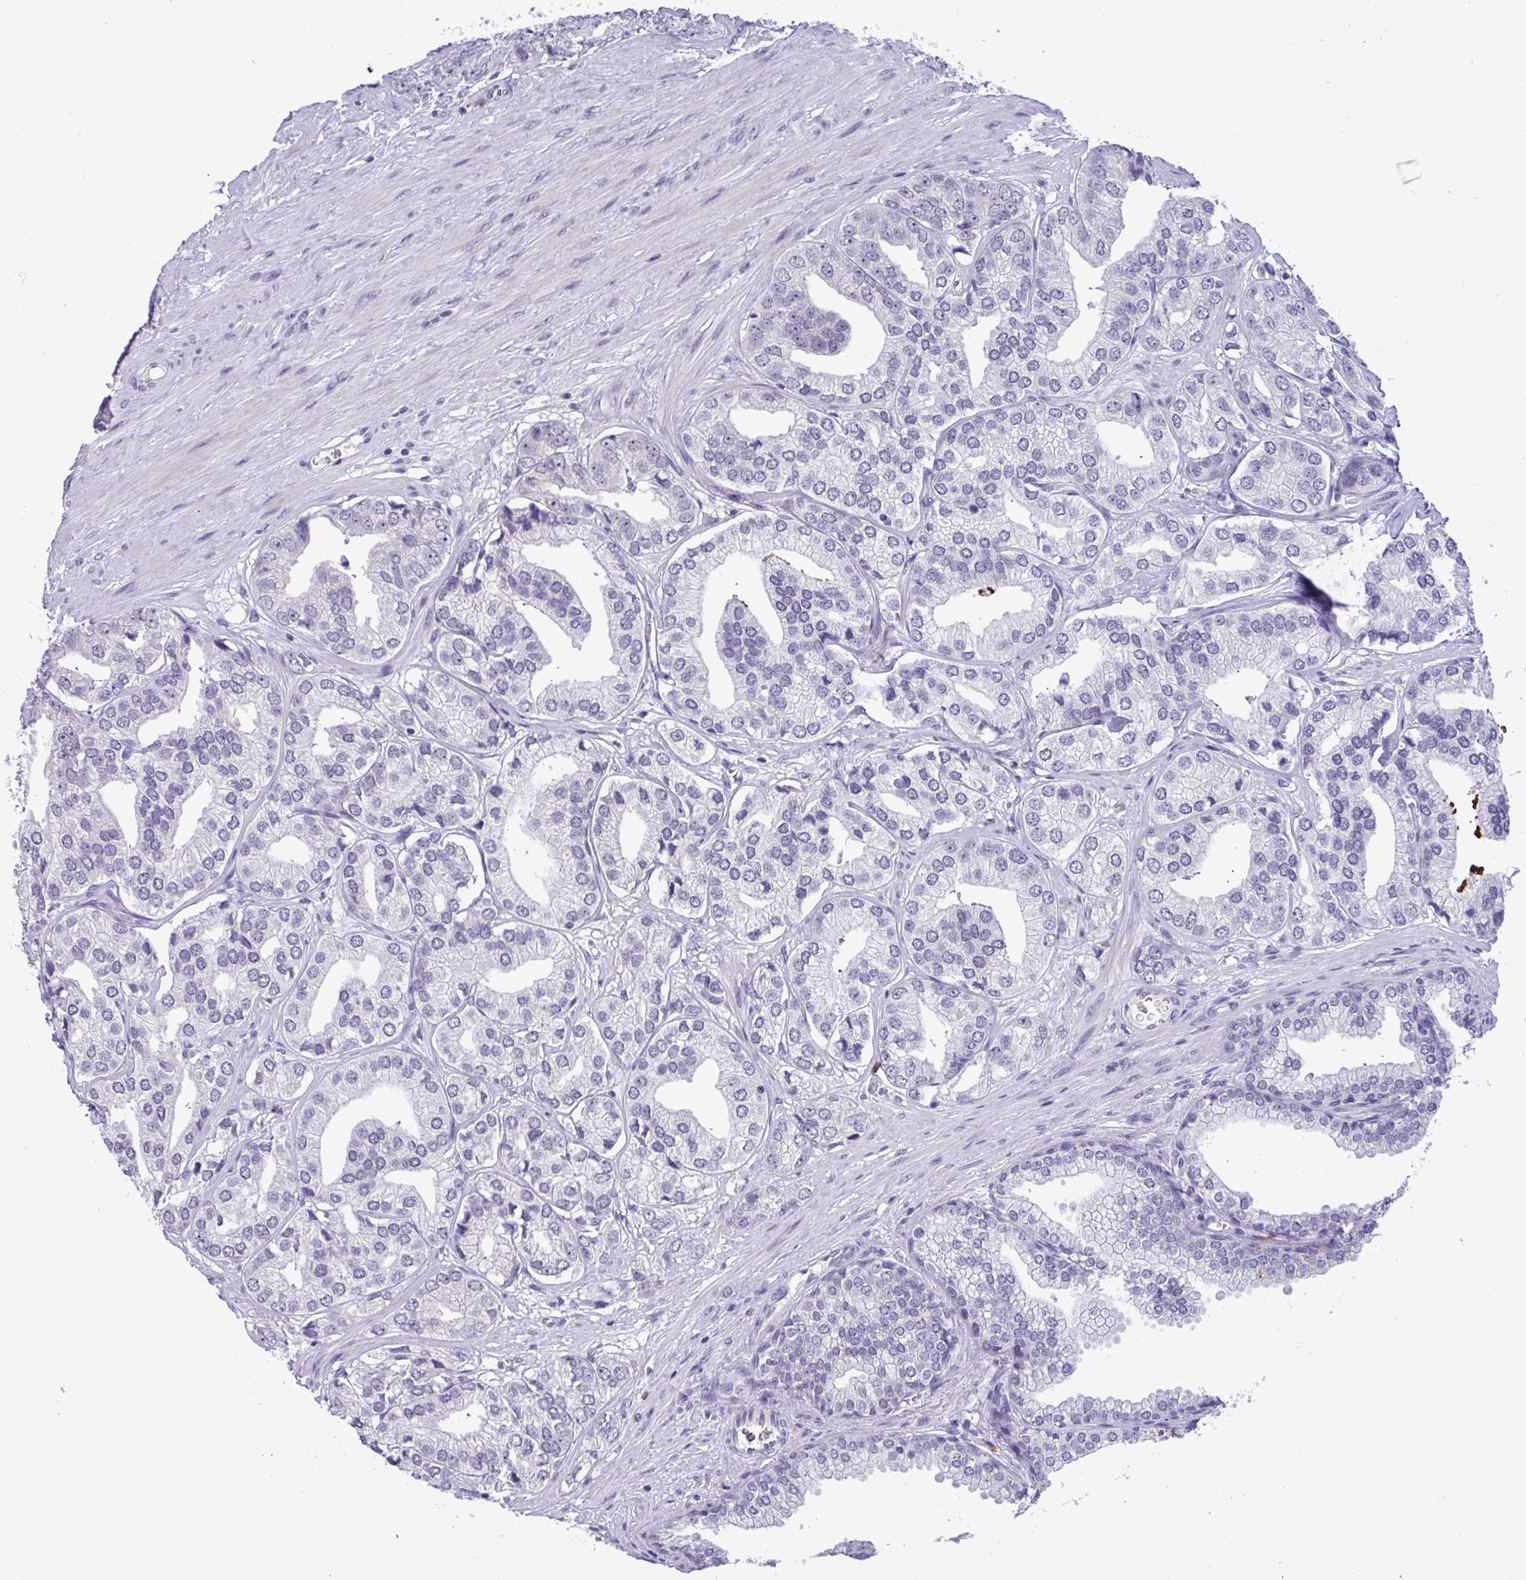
{"staining": {"intensity": "negative", "quantity": "none", "location": "none"}, "tissue": "prostate cancer", "cell_type": "Tumor cells", "image_type": "cancer", "snomed": [{"axis": "morphology", "description": "Adenocarcinoma, High grade"}, {"axis": "topography", "description": "Prostate"}], "caption": "This is a micrograph of immunohistochemistry (IHC) staining of high-grade adenocarcinoma (prostate), which shows no positivity in tumor cells.", "gene": "YBX2", "patient": {"sex": "male", "age": 58}}